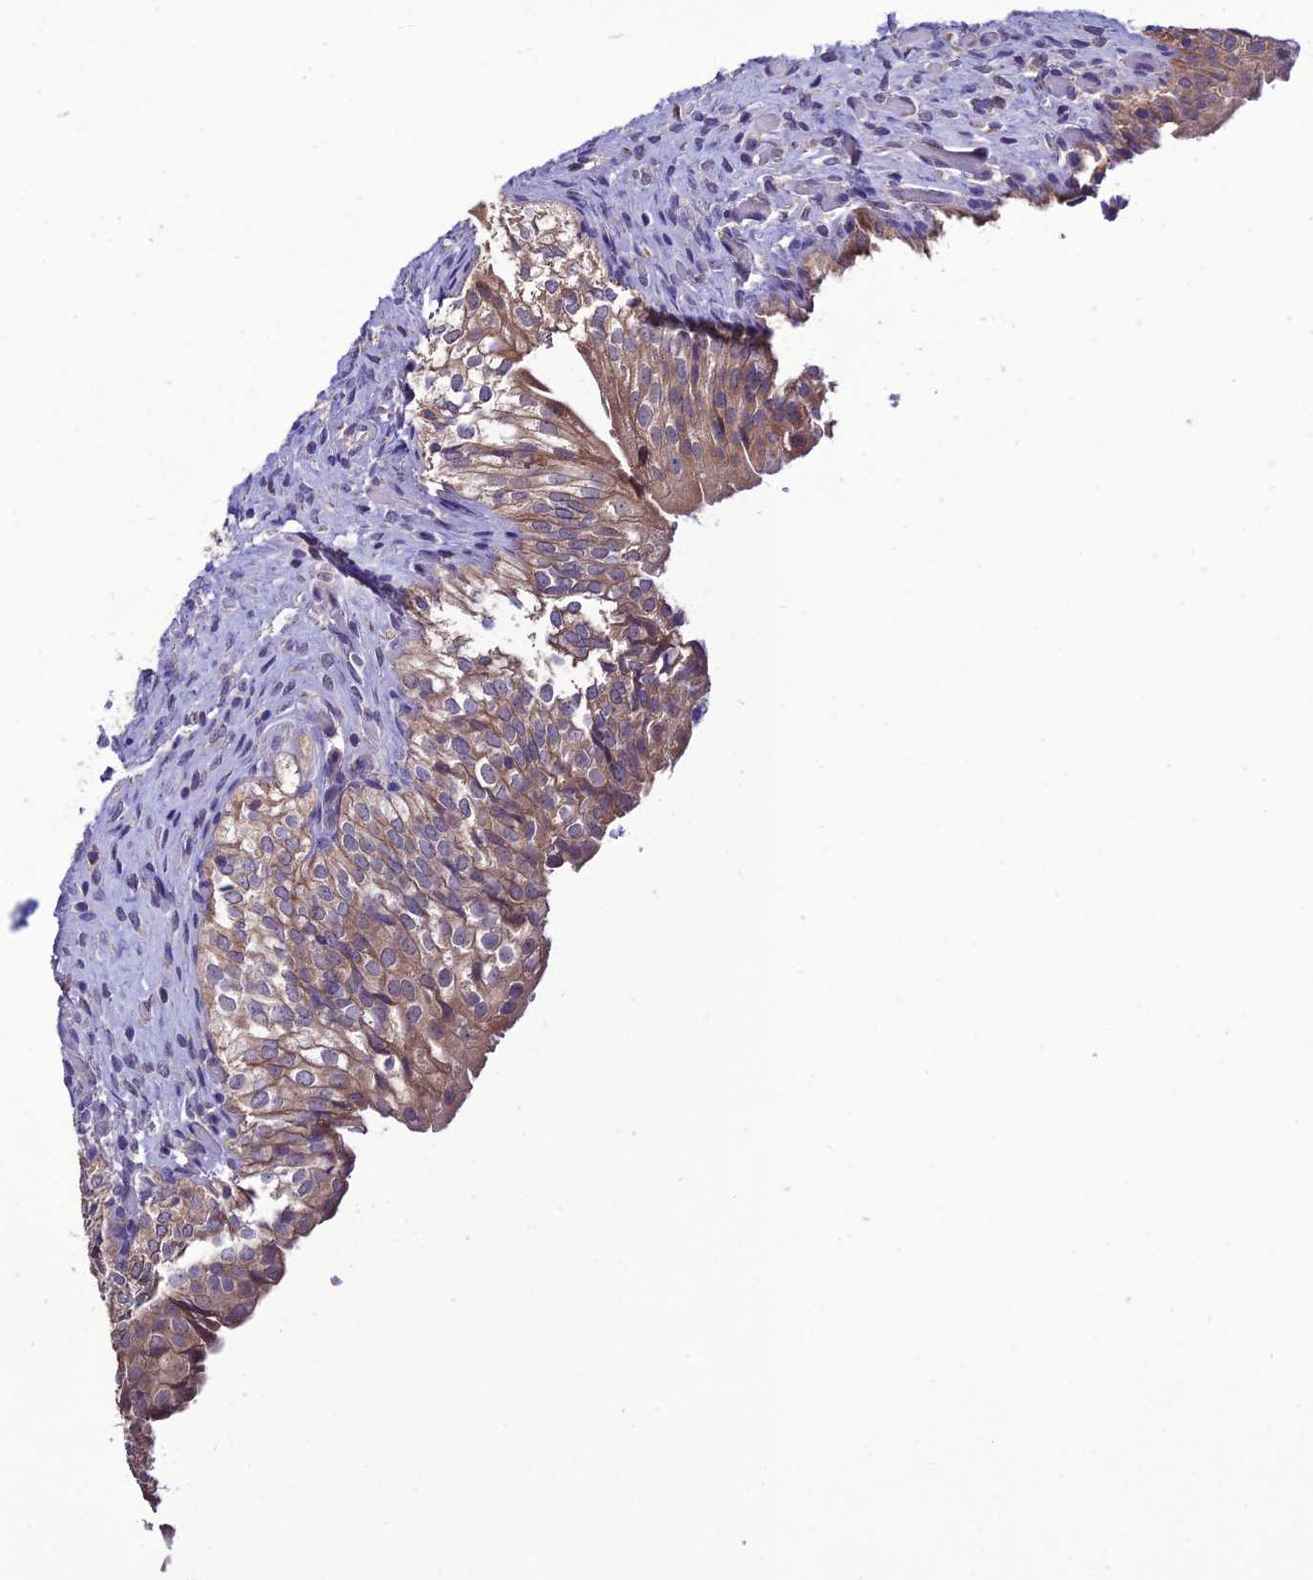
{"staining": {"intensity": "moderate", "quantity": "25%-75%", "location": "cytoplasmic/membranous"}, "tissue": "urinary bladder", "cell_type": "Urothelial cells", "image_type": "normal", "snomed": [{"axis": "morphology", "description": "Normal tissue, NOS"}, {"axis": "topography", "description": "Urinary bladder"}], "caption": "A micrograph of human urinary bladder stained for a protein exhibits moderate cytoplasmic/membranous brown staining in urothelial cells.", "gene": "HOGA1", "patient": {"sex": "male", "age": 55}}